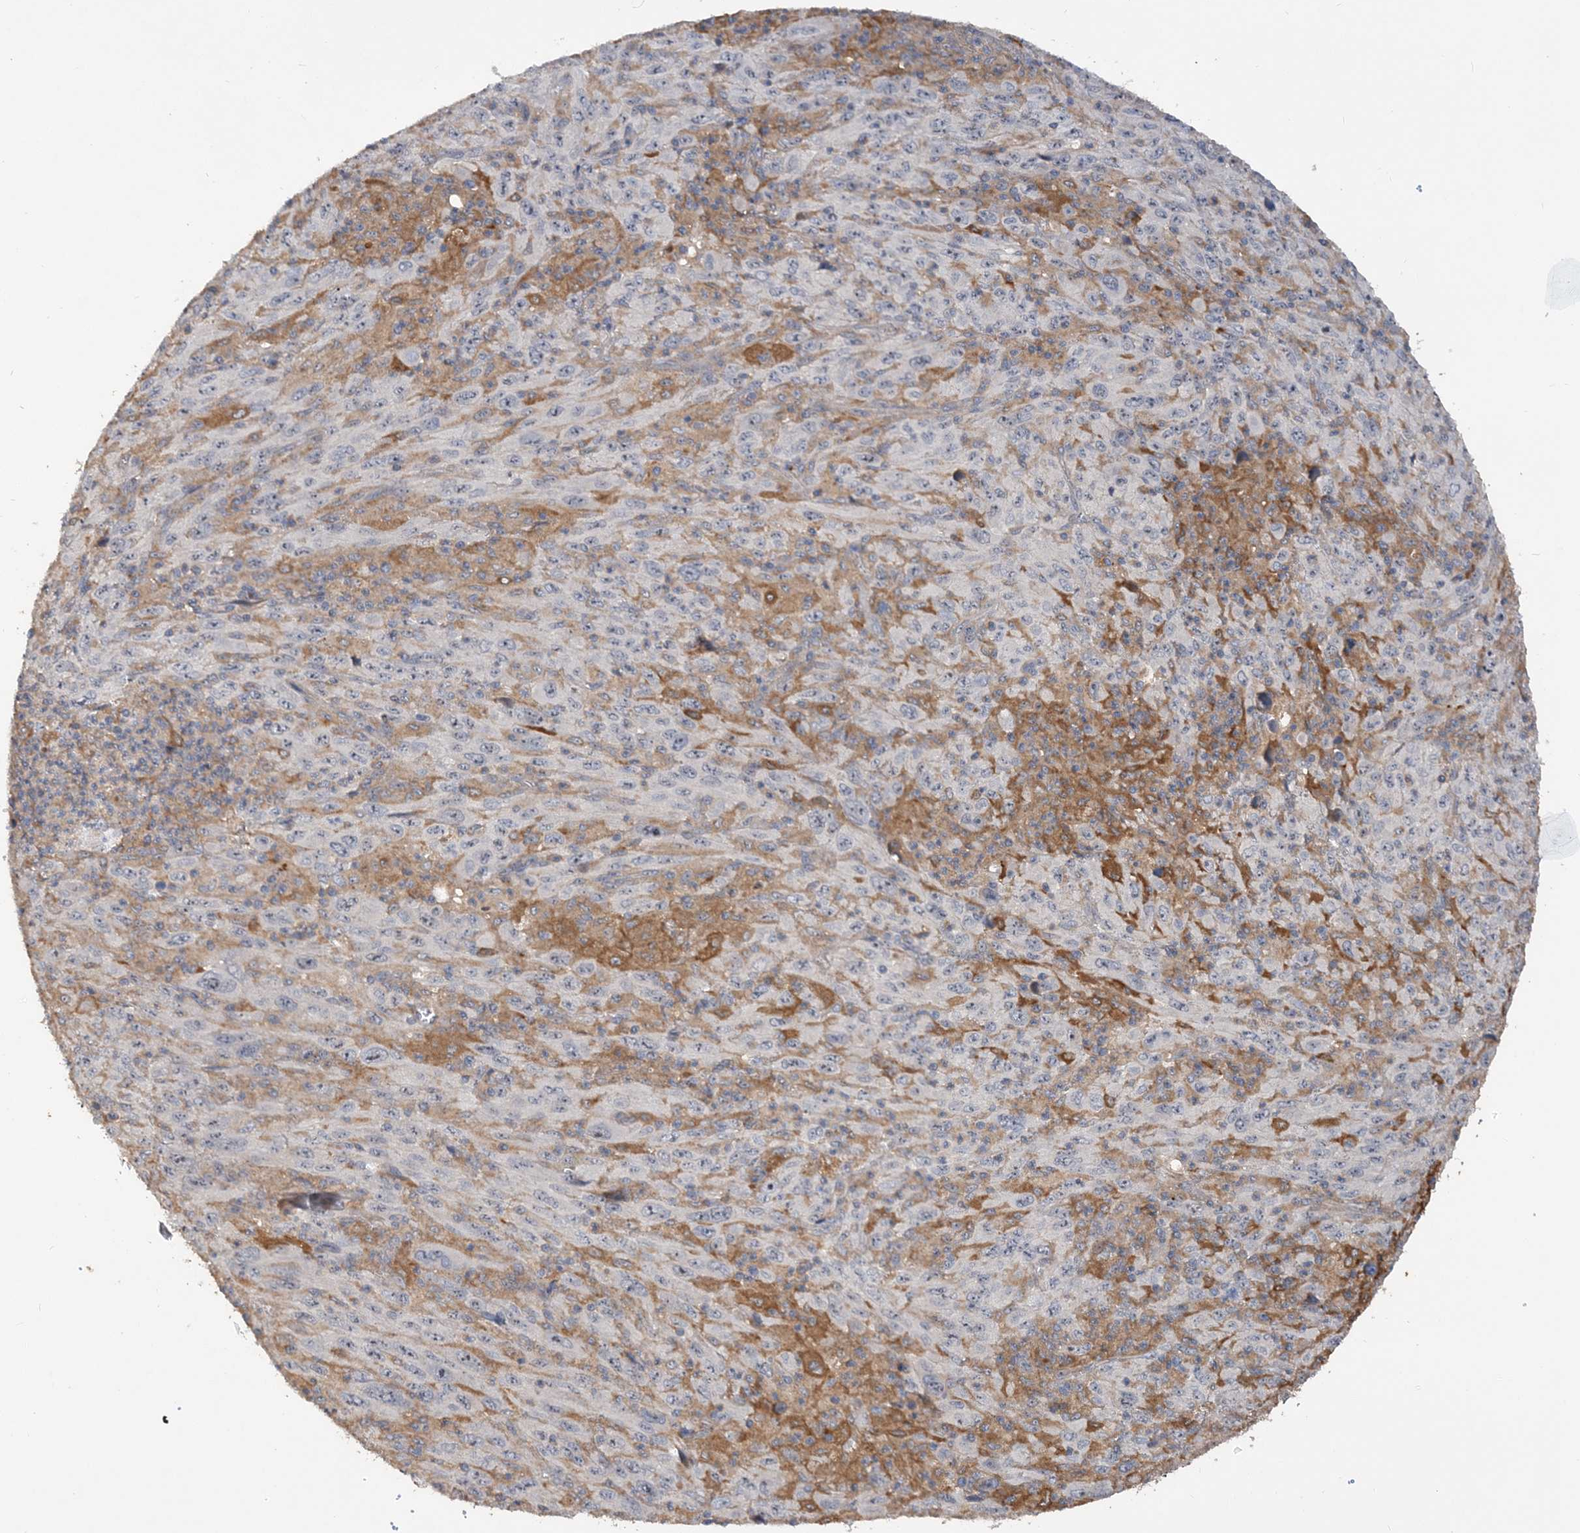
{"staining": {"intensity": "negative", "quantity": "none", "location": "none"}, "tissue": "melanoma", "cell_type": "Tumor cells", "image_type": "cancer", "snomed": [{"axis": "morphology", "description": "Malignant melanoma, Metastatic site"}, {"axis": "topography", "description": "Skin"}], "caption": "Immunohistochemical staining of human malignant melanoma (metastatic site) shows no significant expression in tumor cells.", "gene": "GRINA", "patient": {"sex": "female", "age": 56}}